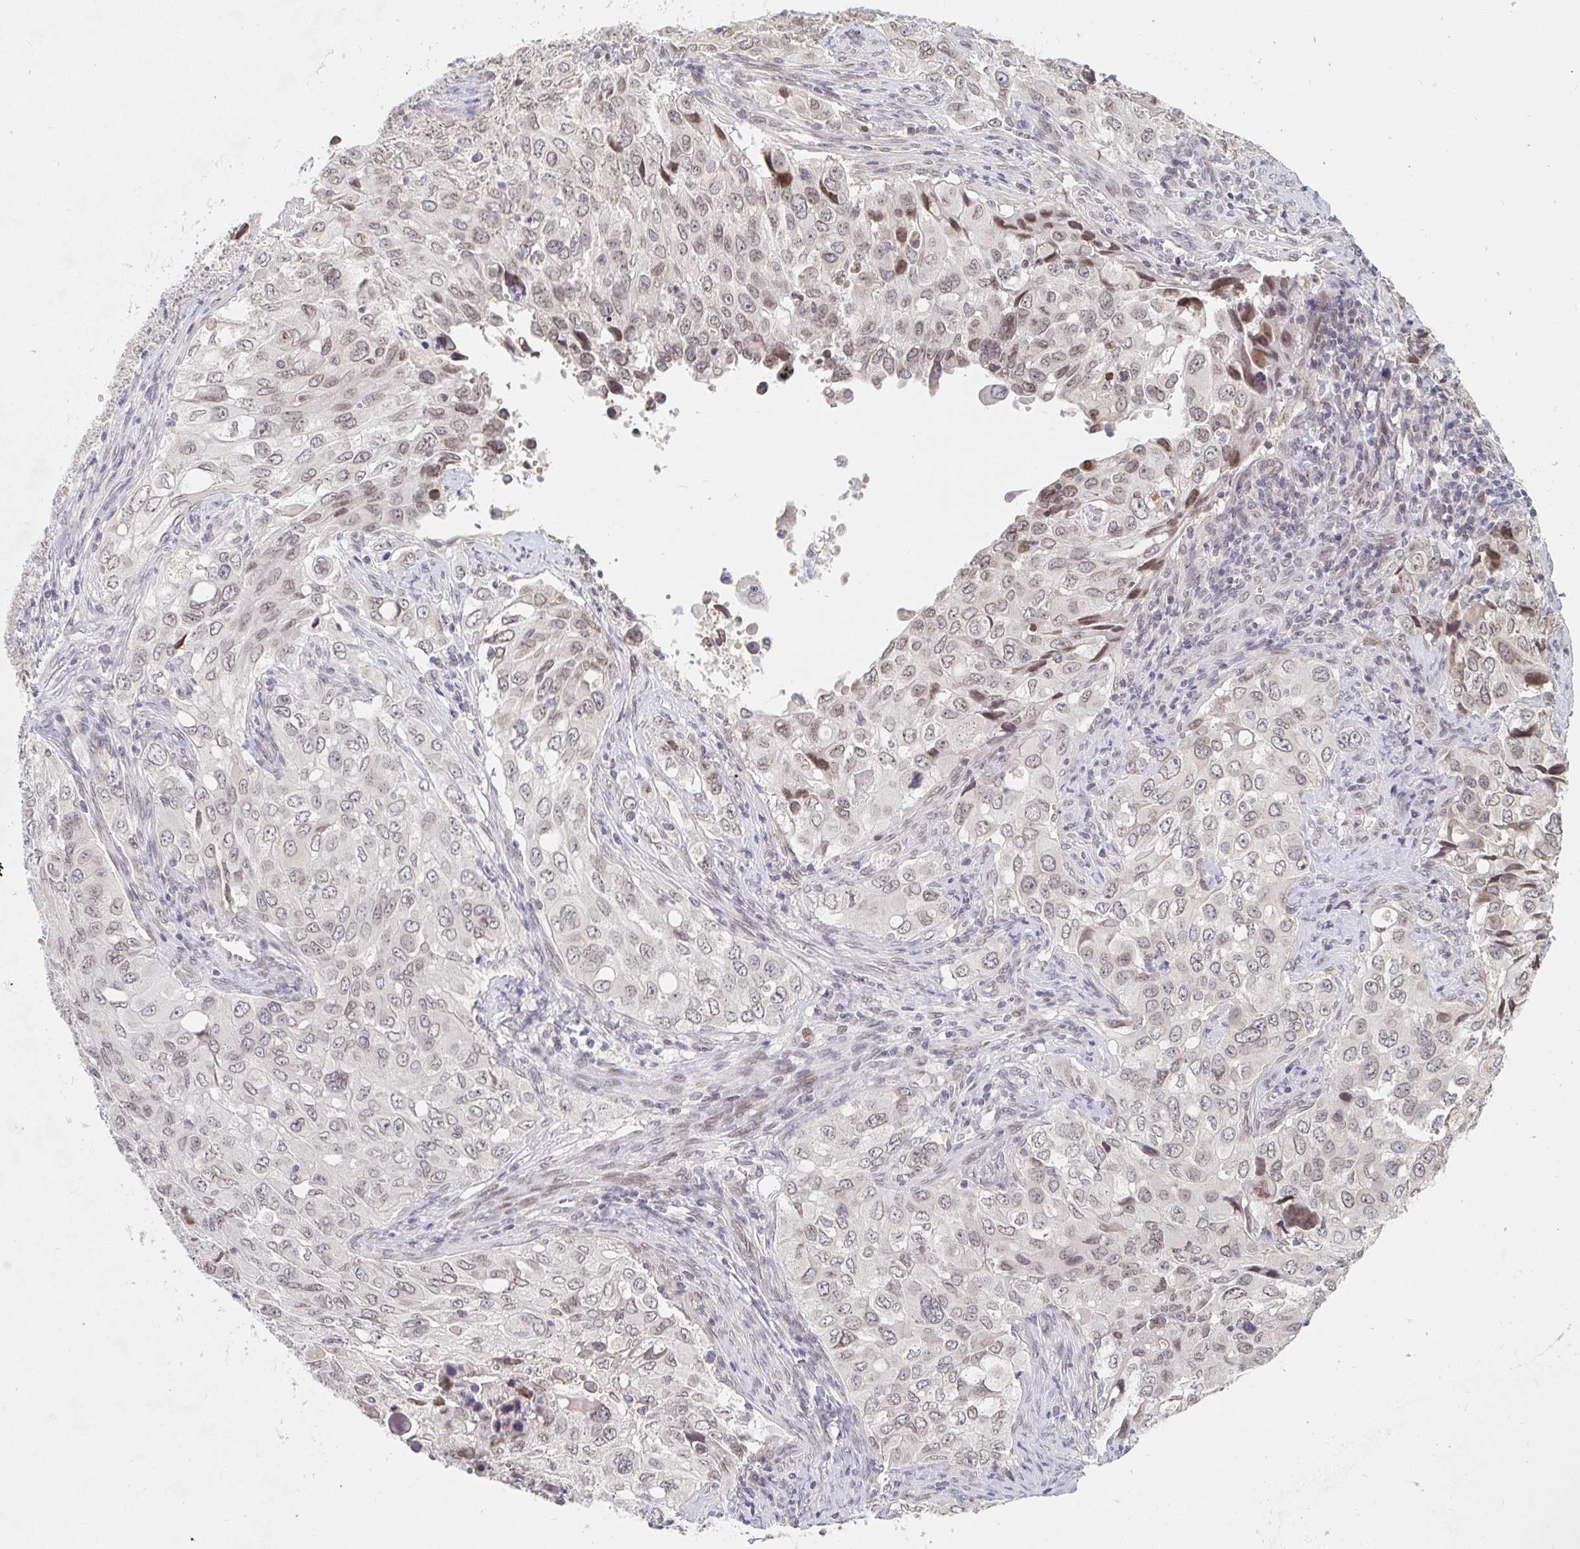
{"staining": {"intensity": "moderate", "quantity": "<25%", "location": "nuclear"}, "tissue": "lung cancer", "cell_type": "Tumor cells", "image_type": "cancer", "snomed": [{"axis": "morphology", "description": "Adenocarcinoma, NOS"}, {"axis": "morphology", "description": "Adenocarcinoma, metastatic, NOS"}, {"axis": "topography", "description": "Lymph node"}, {"axis": "topography", "description": "Lung"}], "caption": "High-power microscopy captured an immunohistochemistry (IHC) photomicrograph of lung adenocarcinoma, revealing moderate nuclear positivity in approximately <25% of tumor cells.", "gene": "CHD2", "patient": {"sex": "female", "age": 42}}